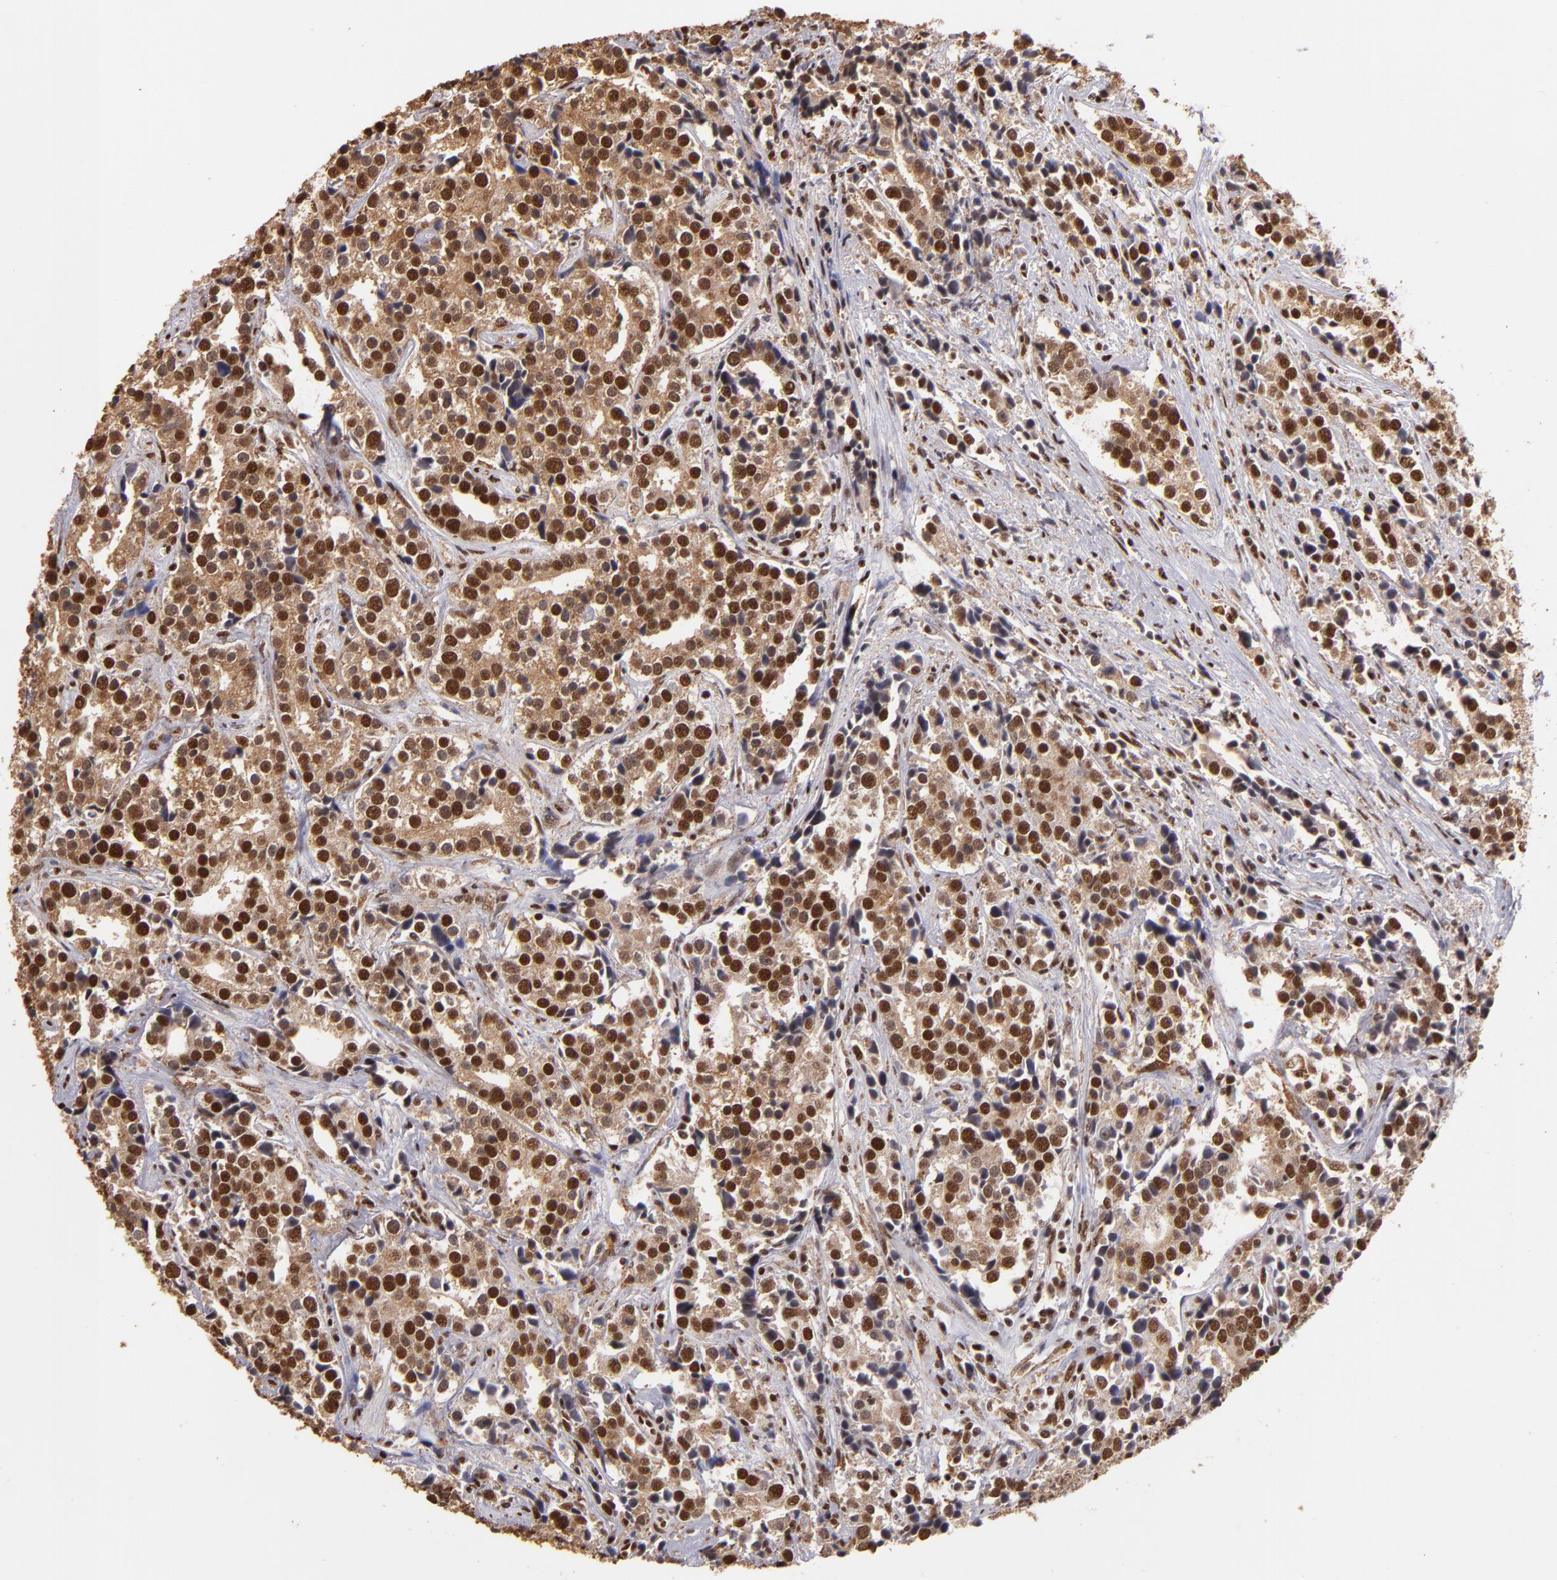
{"staining": {"intensity": "strong", "quantity": ">75%", "location": "cytoplasmic/membranous,nuclear"}, "tissue": "prostate cancer", "cell_type": "Tumor cells", "image_type": "cancer", "snomed": [{"axis": "morphology", "description": "Adenocarcinoma, High grade"}, {"axis": "topography", "description": "Prostate"}], "caption": "A brown stain highlights strong cytoplasmic/membranous and nuclear staining of a protein in human prostate cancer tumor cells.", "gene": "SP1", "patient": {"sex": "male", "age": 71}}